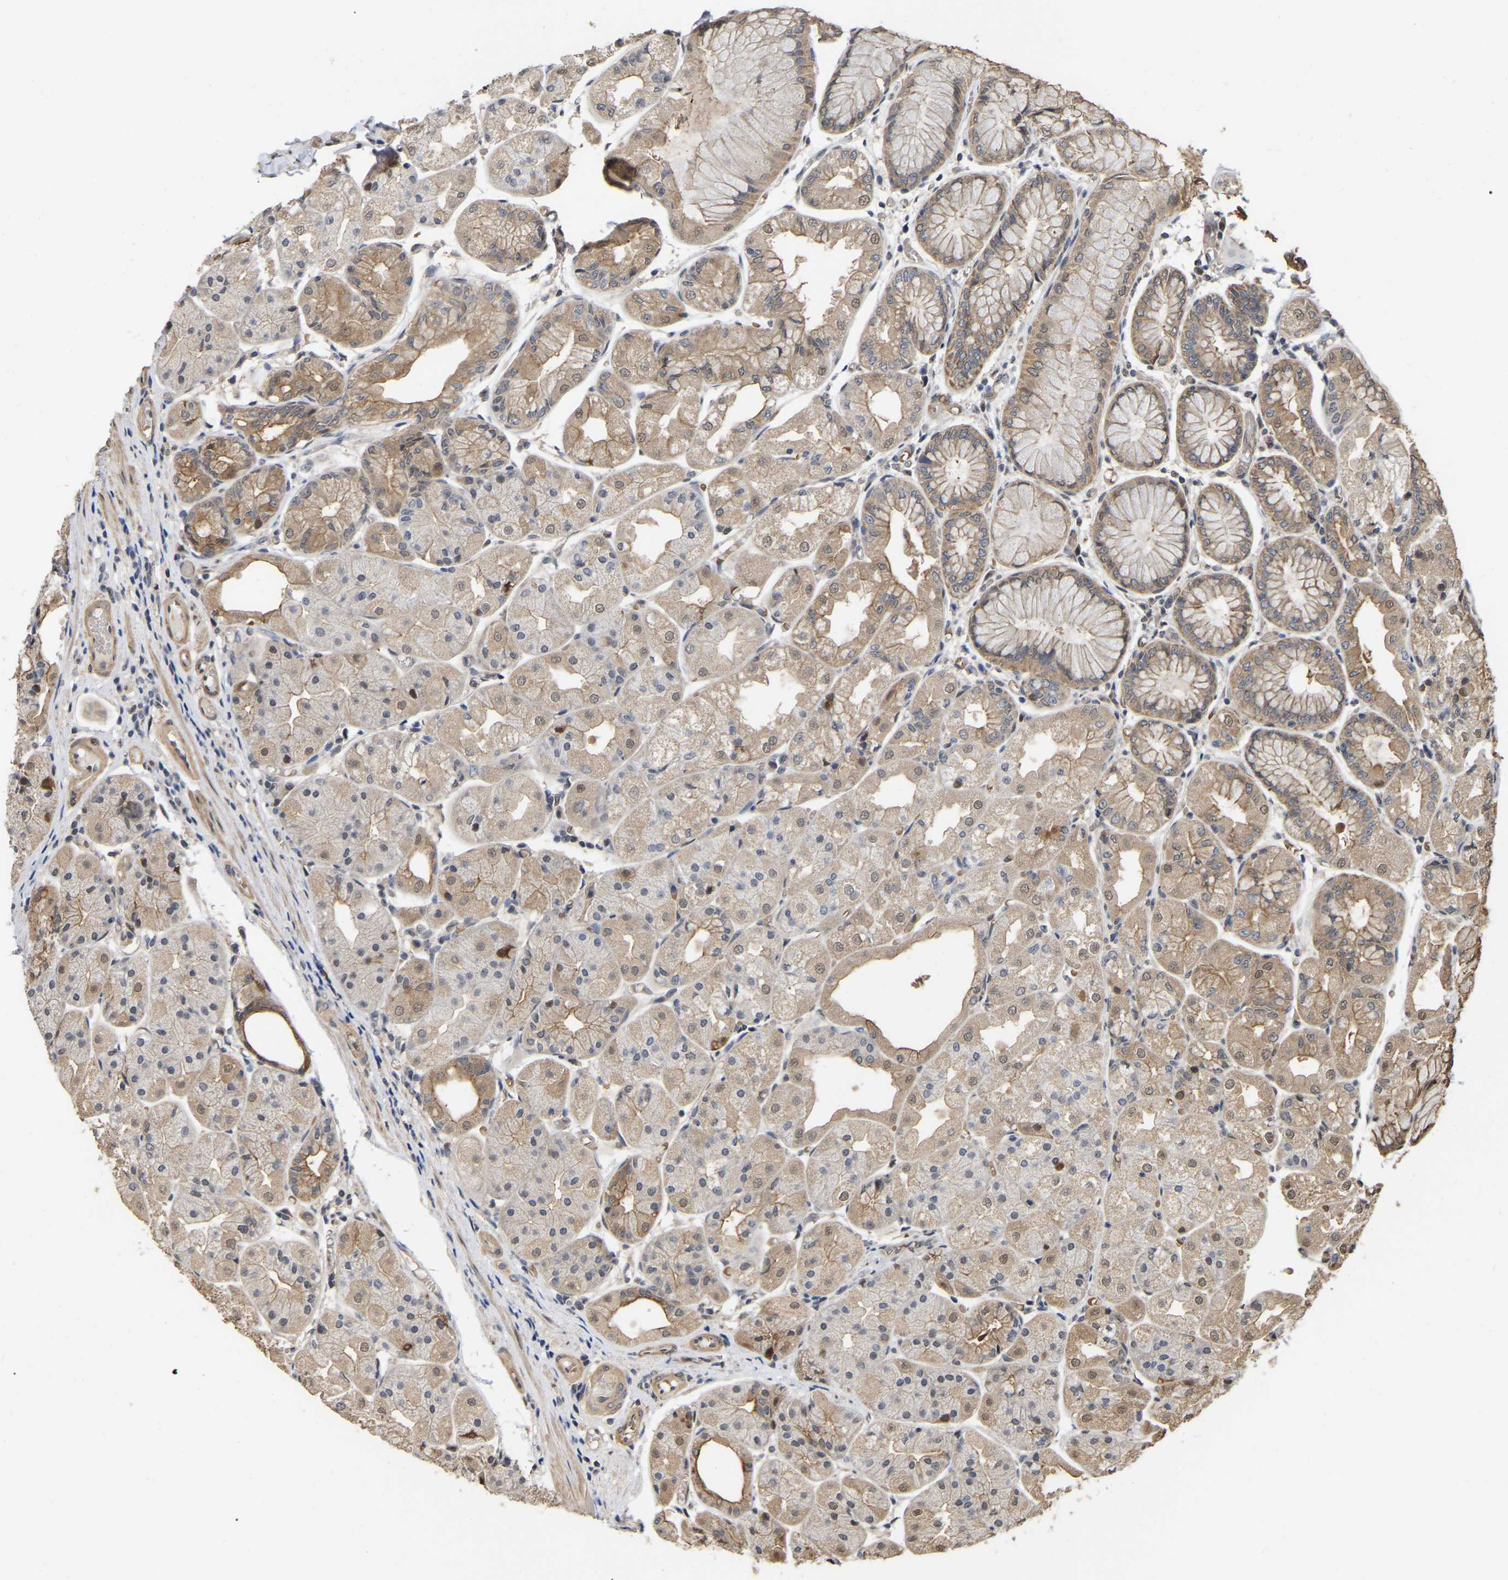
{"staining": {"intensity": "moderate", "quantity": "<25%", "location": "cytoplasmic/membranous"}, "tissue": "stomach", "cell_type": "Glandular cells", "image_type": "normal", "snomed": [{"axis": "morphology", "description": "Normal tissue, NOS"}, {"axis": "topography", "description": "Stomach, upper"}], "caption": "IHC (DAB) staining of normal stomach exhibits moderate cytoplasmic/membranous protein positivity in about <25% of glandular cells.", "gene": "FAM219A", "patient": {"sex": "male", "age": 72}}